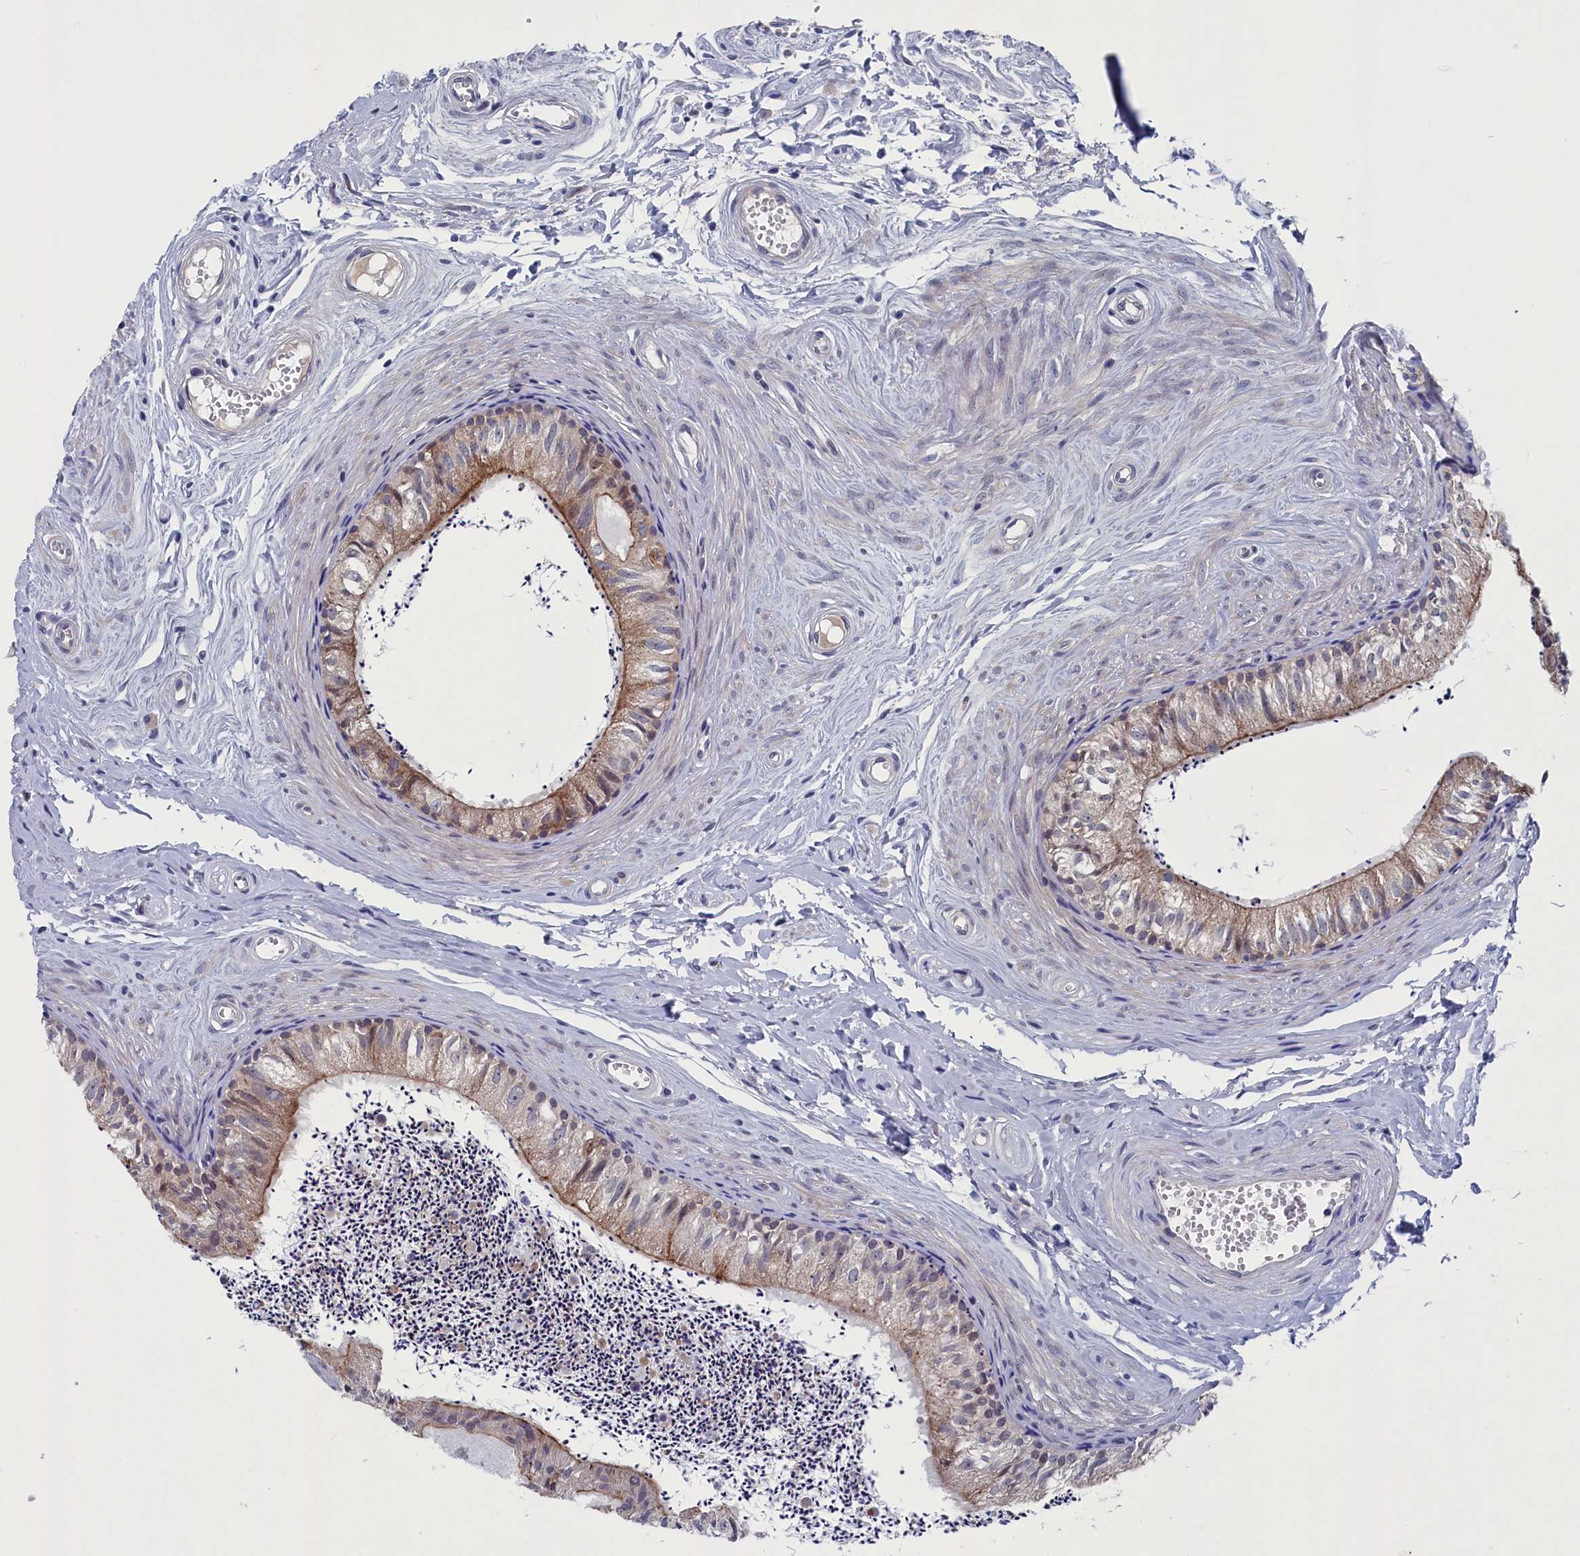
{"staining": {"intensity": "moderate", "quantity": ">75%", "location": "cytoplasmic/membranous"}, "tissue": "epididymis", "cell_type": "Glandular cells", "image_type": "normal", "snomed": [{"axis": "morphology", "description": "Normal tissue, NOS"}, {"axis": "topography", "description": "Epididymis"}], "caption": "Epididymis stained with immunohistochemistry (IHC) reveals moderate cytoplasmic/membranous positivity in about >75% of glandular cells.", "gene": "SPATA13", "patient": {"sex": "male", "age": 56}}